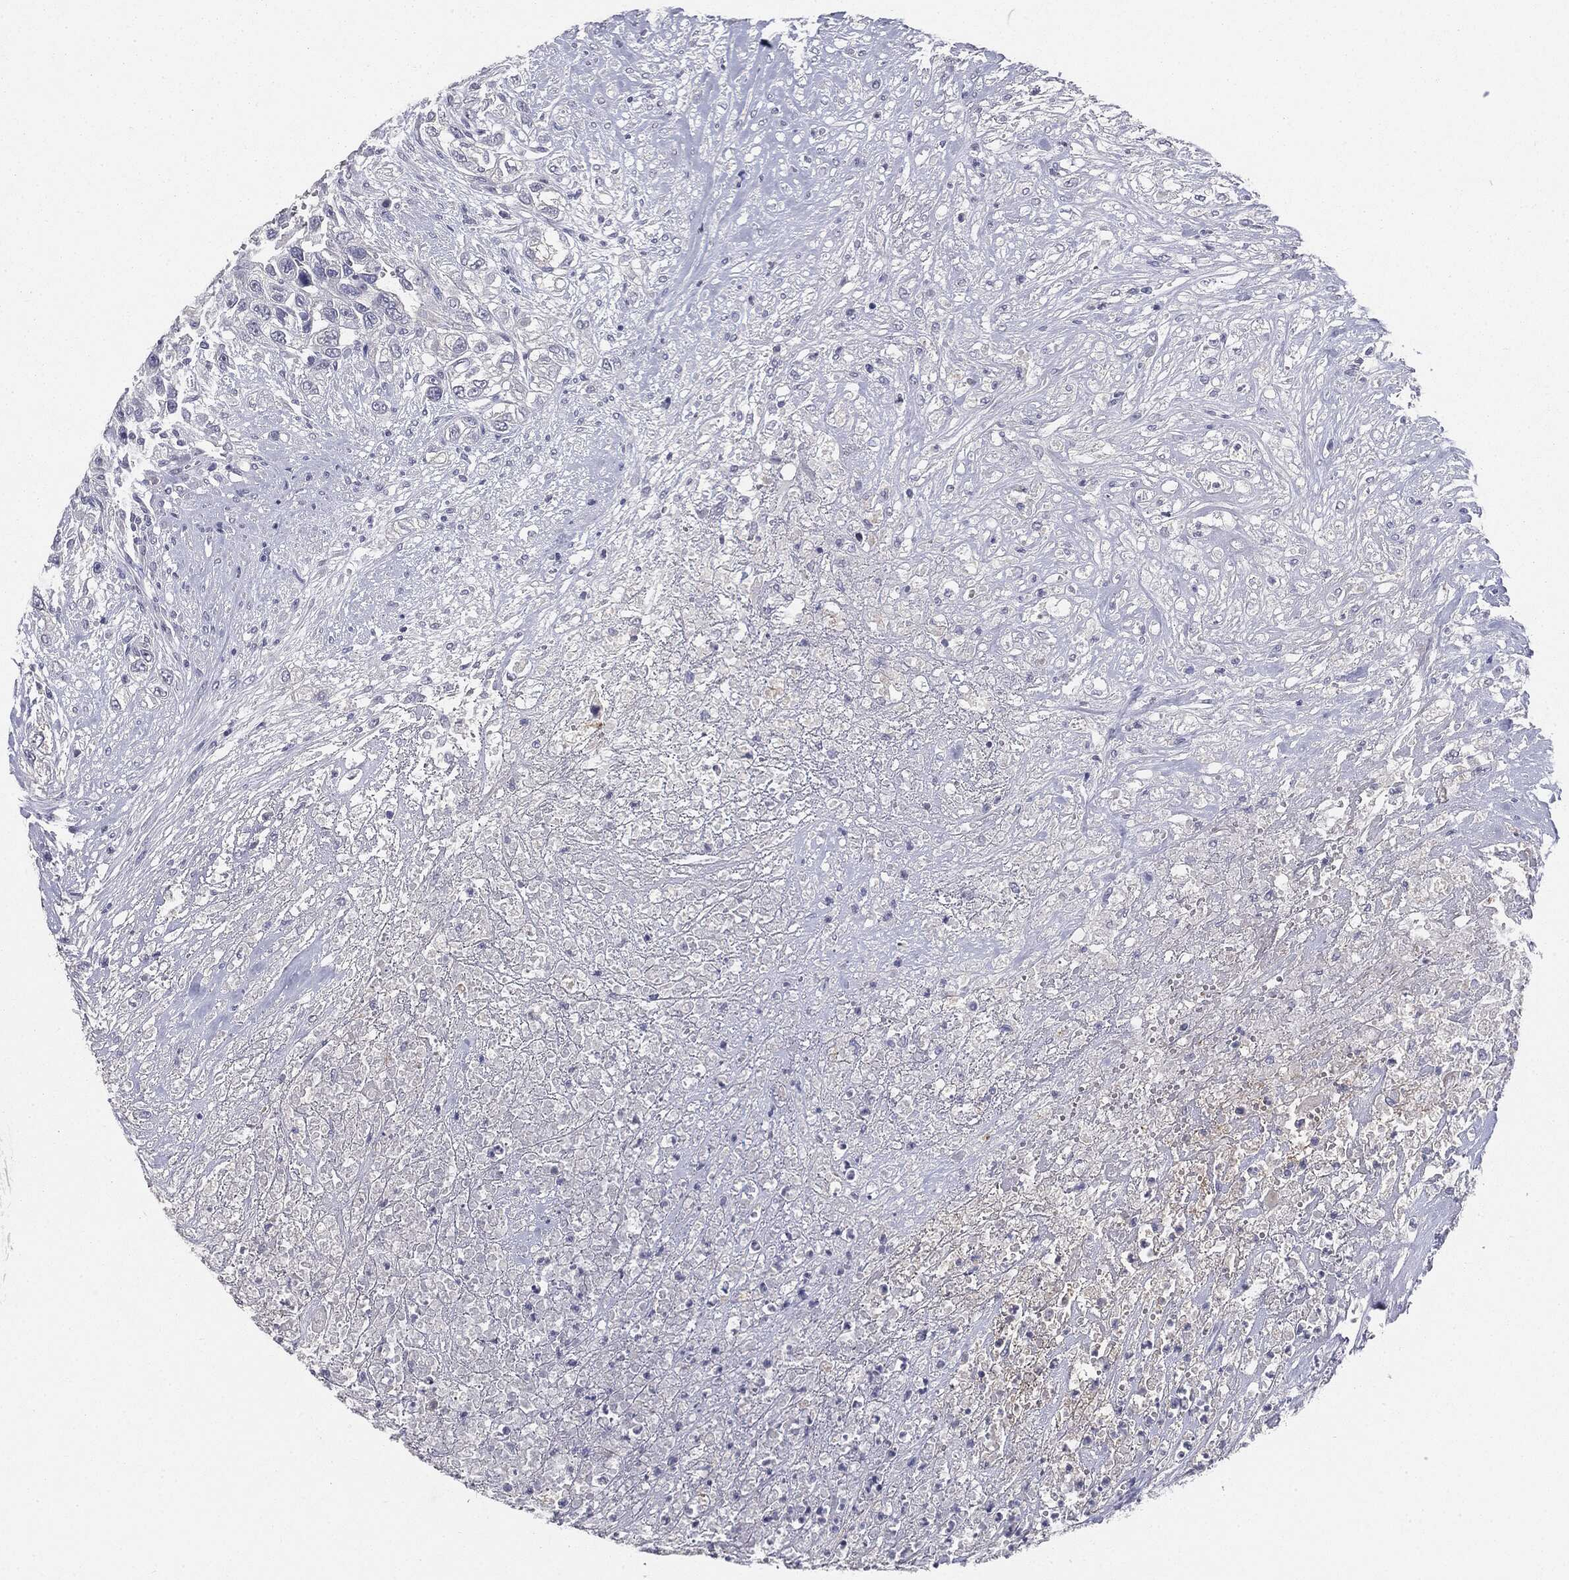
{"staining": {"intensity": "negative", "quantity": "none", "location": "none"}, "tissue": "urothelial cancer", "cell_type": "Tumor cells", "image_type": "cancer", "snomed": [{"axis": "morphology", "description": "Urothelial carcinoma, High grade"}, {"axis": "topography", "description": "Urinary bladder"}], "caption": "Urothelial carcinoma (high-grade) was stained to show a protein in brown. There is no significant staining in tumor cells.", "gene": "MUC1", "patient": {"sex": "female", "age": 56}}